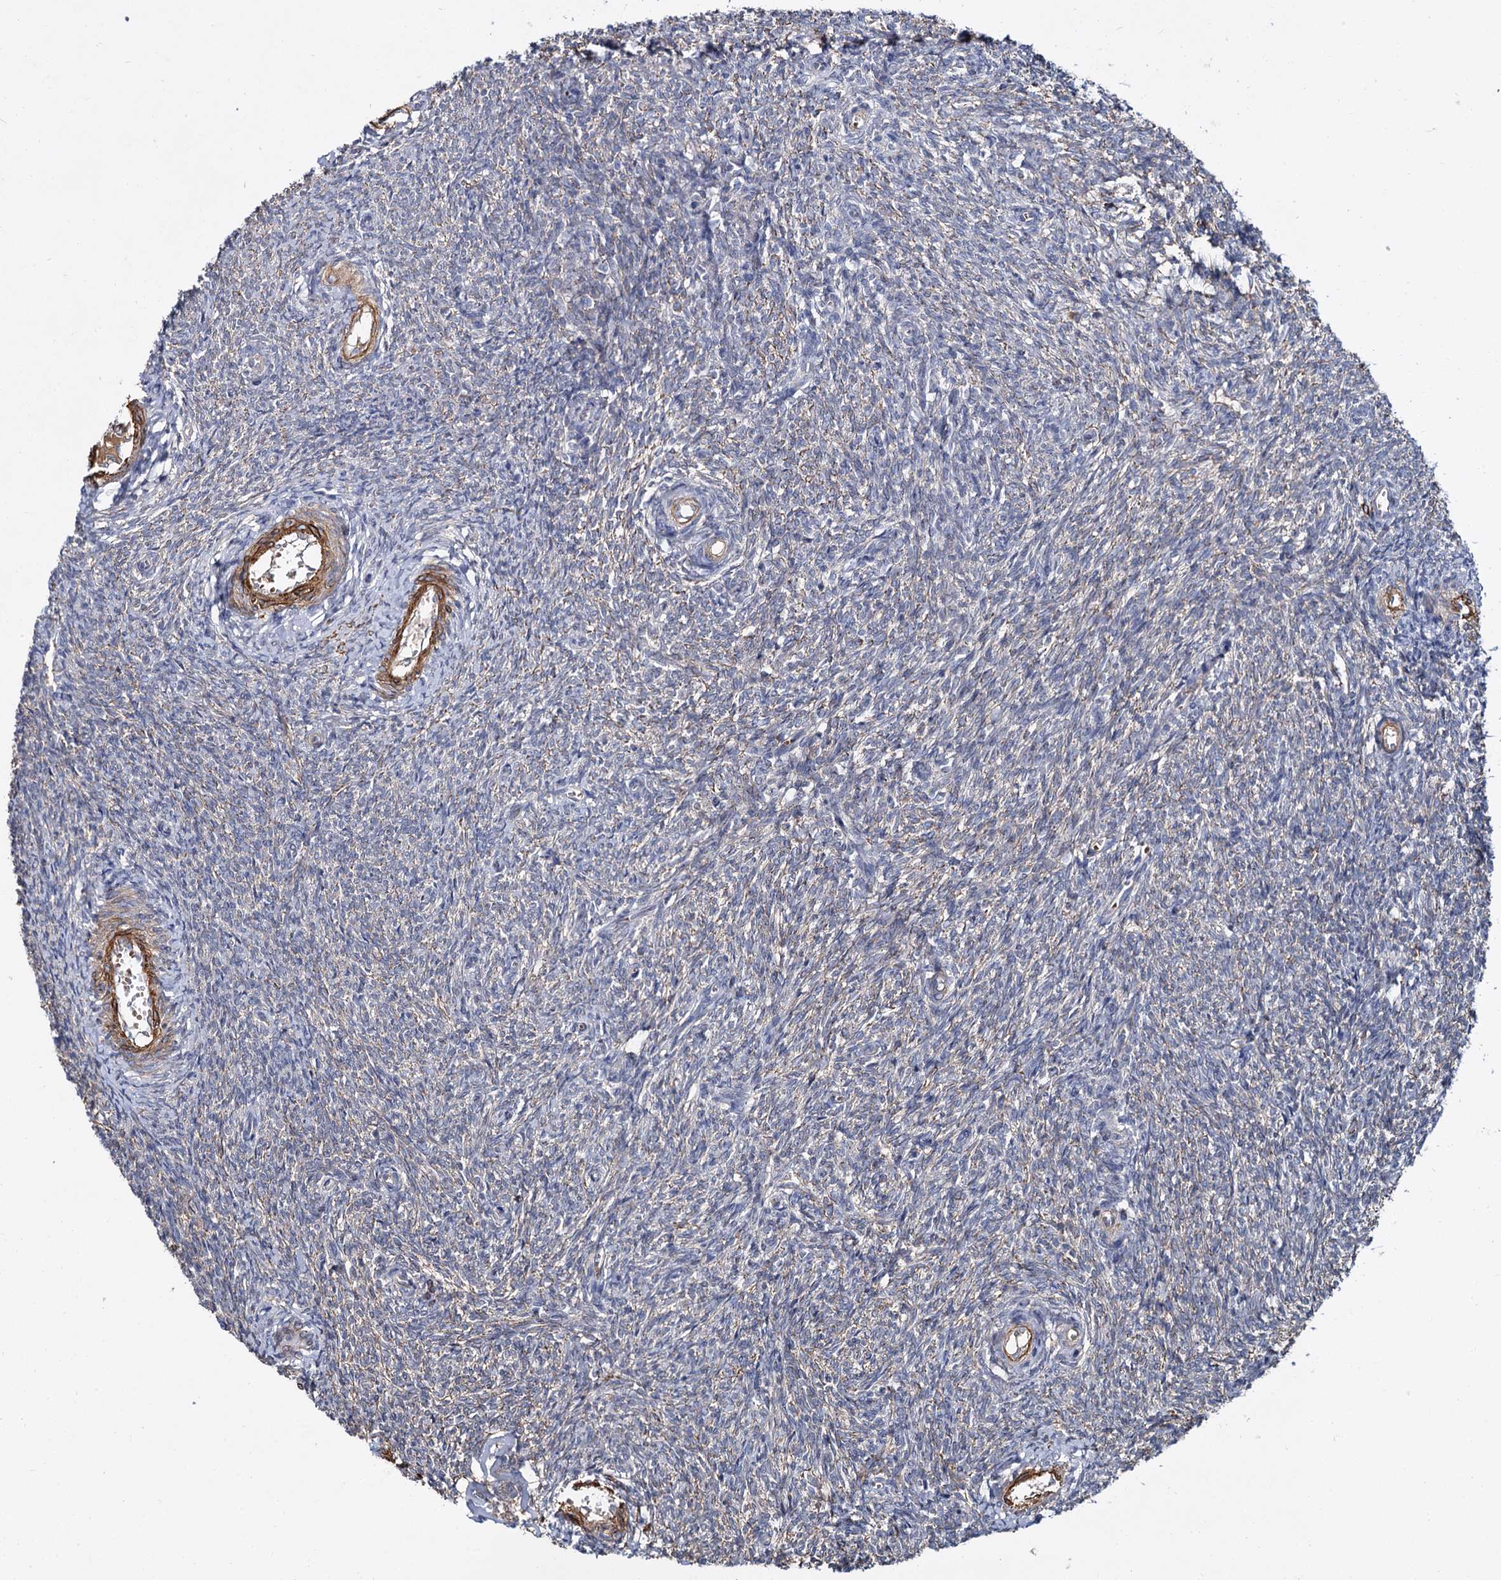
{"staining": {"intensity": "weak", "quantity": ">75%", "location": "cytoplasmic/membranous"}, "tissue": "ovary", "cell_type": "Follicle cells", "image_type": "normal", "snomed": [{"axis": "morphology", "description": "Normal tissue, NOS"}, {"axis": "topography", "description": "Ovary"}], "caption": "Immunohistochemical staining of unremarkable ovary displays low levels of weak cytoplasmic/membranous expression in approximately >75% of follicle cells.", "gene": "ISM2", "patient": {"sex": "female", "age": 44}}